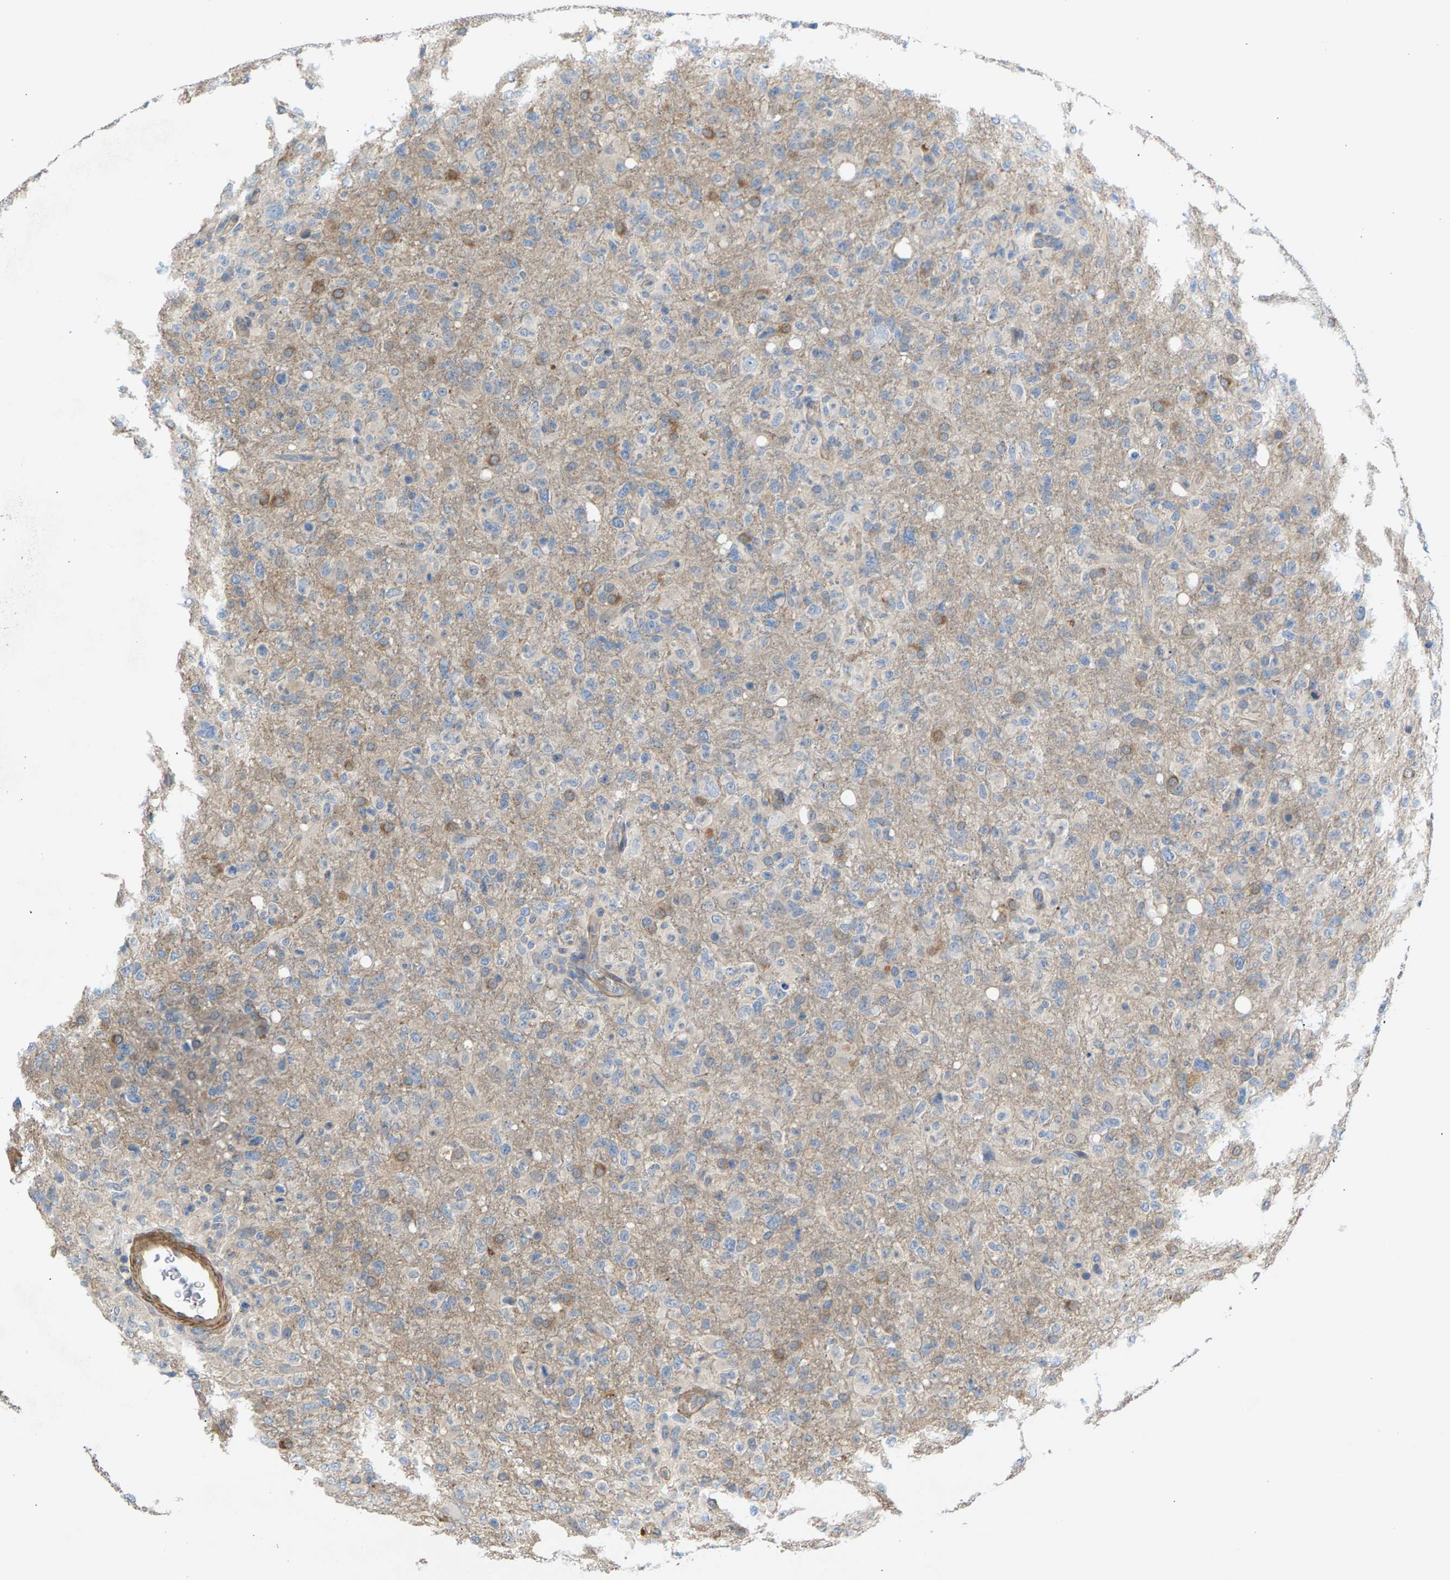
{"staining": {"intensity": "moderate", "quantity": "<25%", "location": "cytoplasmic/membranous"}, "tissue": "glioma", "cell_type": "Tumor cells", "image_type": "cancer", "snomed": [{"axis": "morphology", "description": "Glioma, malignant, High grade"}, {"axis": "topography", "description": "Brain"}], "caption": "Immunohistochemical staining of human high-grade glioma (malignant) exhibits moderate cytoplasmic/membranous protein expression in about <25% of tumor cells. (brown staining indicates protein expression, while blue staining denotes nuclei).", "gene": "KRTAP27-1", "patient": {"sex": "female", "age": 57}}